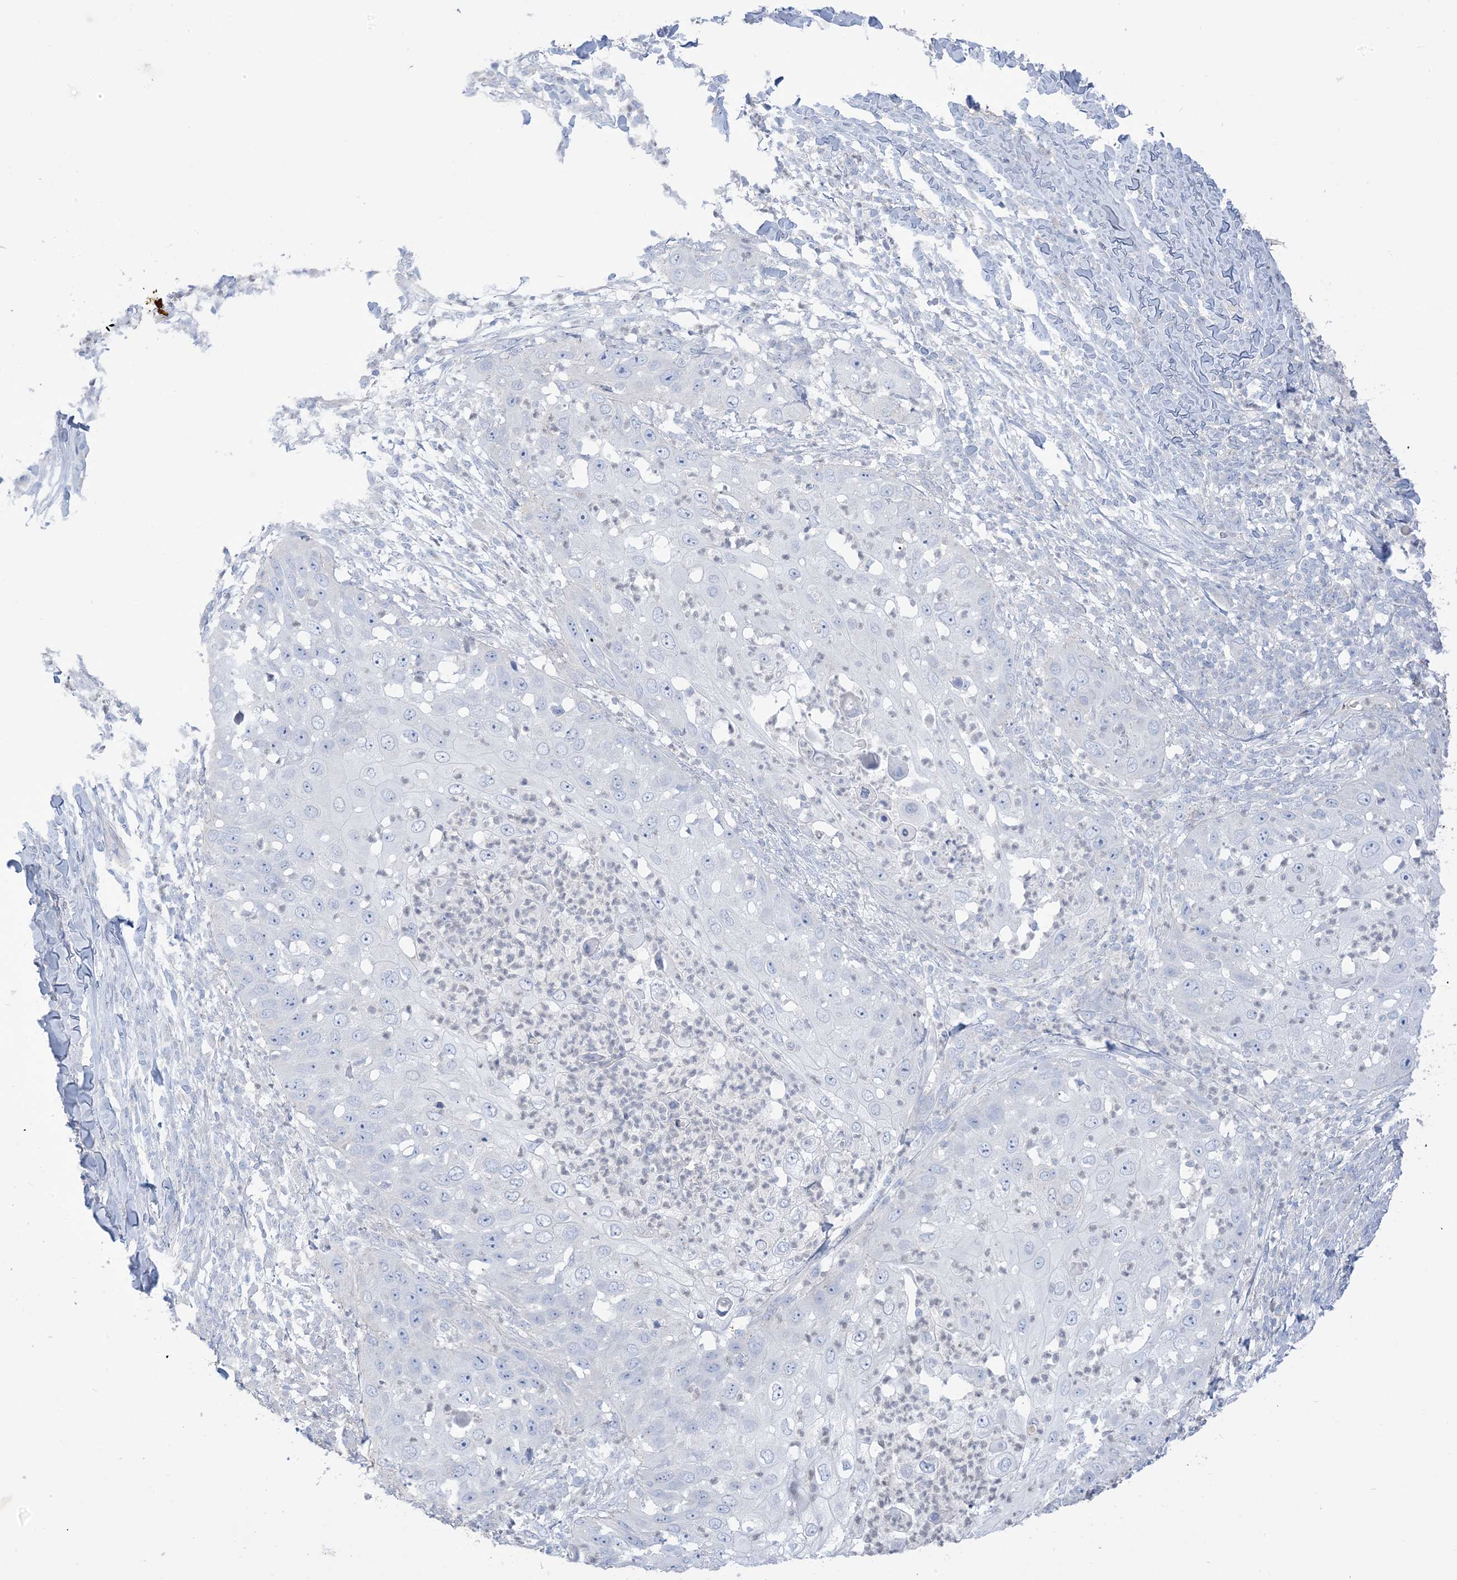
{"staining": {"intensity": "negative", "quantity": "none", "location": "none"}, "tissue": "skin cancer", "cell_type": "Tumor cells", "image_type": "cancer", "snomed": [{"axis": "morphology", "description": "Squamous cell carcinoma, NOS"}, {"axis": "topography", "description": "Skin"}], "caption": "This is a image of immunohistochemistry staining of skin squamous cell carcinoma, which shows no expression in tumor cells.", "gene": "MTHFD2L", "patient": {"sex": "female", "age": 44}}